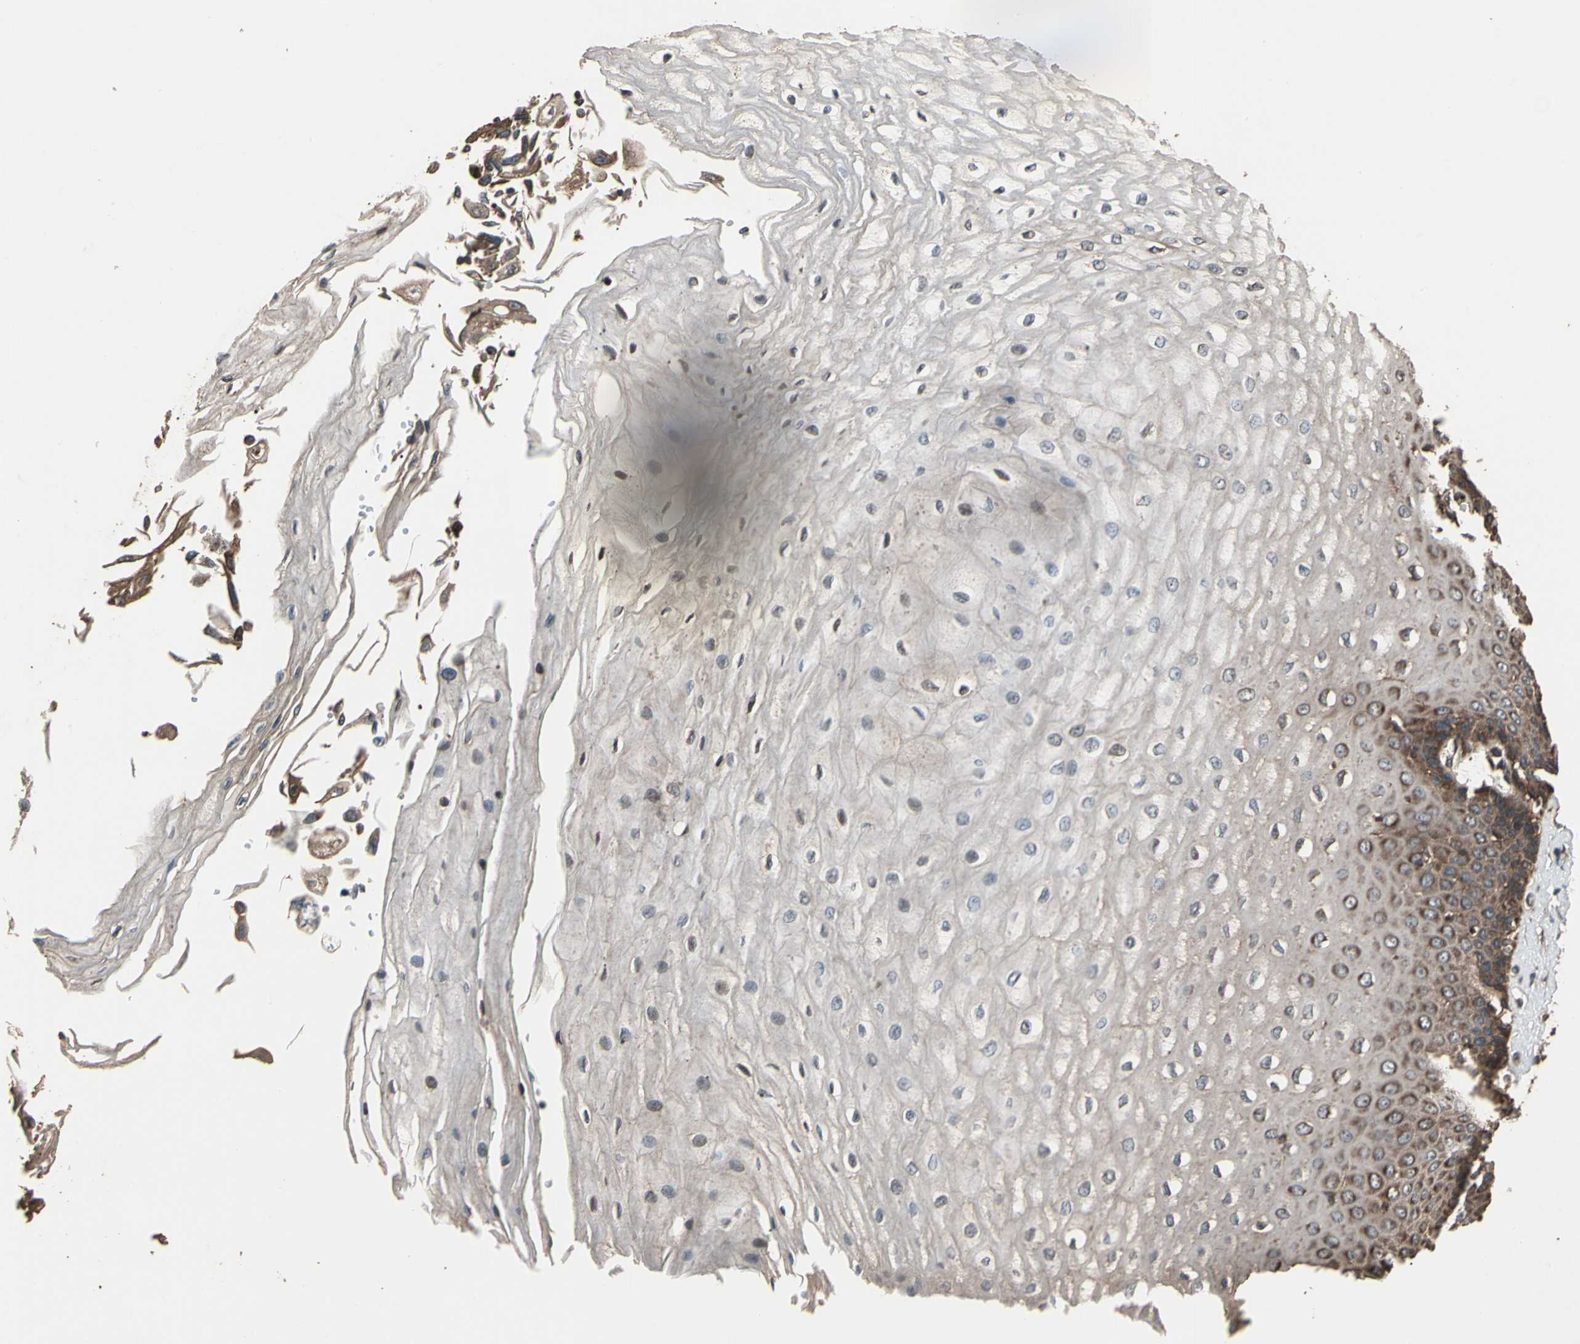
{"staining": {"intensity": "strong", "quantity": "25%-75%", "location": "cytoplasmic/membranous"}, "tissue": "esophagus", "cell_type": "Squamous epithelial cells", "image_type": "normal", "snomed": [{"axis": "morphology", "description": "Normal tissue, NOS"}, {"axis": "topography", "description": "Esophagus"}], "caption": "A brown stain highlights strong cytoplasmic/membranous staining of a protein in squamous epithelial cells of benign human esophagus. The protein of interest is shown in brown color, while the nuclei are stained blue.", "gene": "AGBL2", "patient": {"sex": "male", "age": 65}}